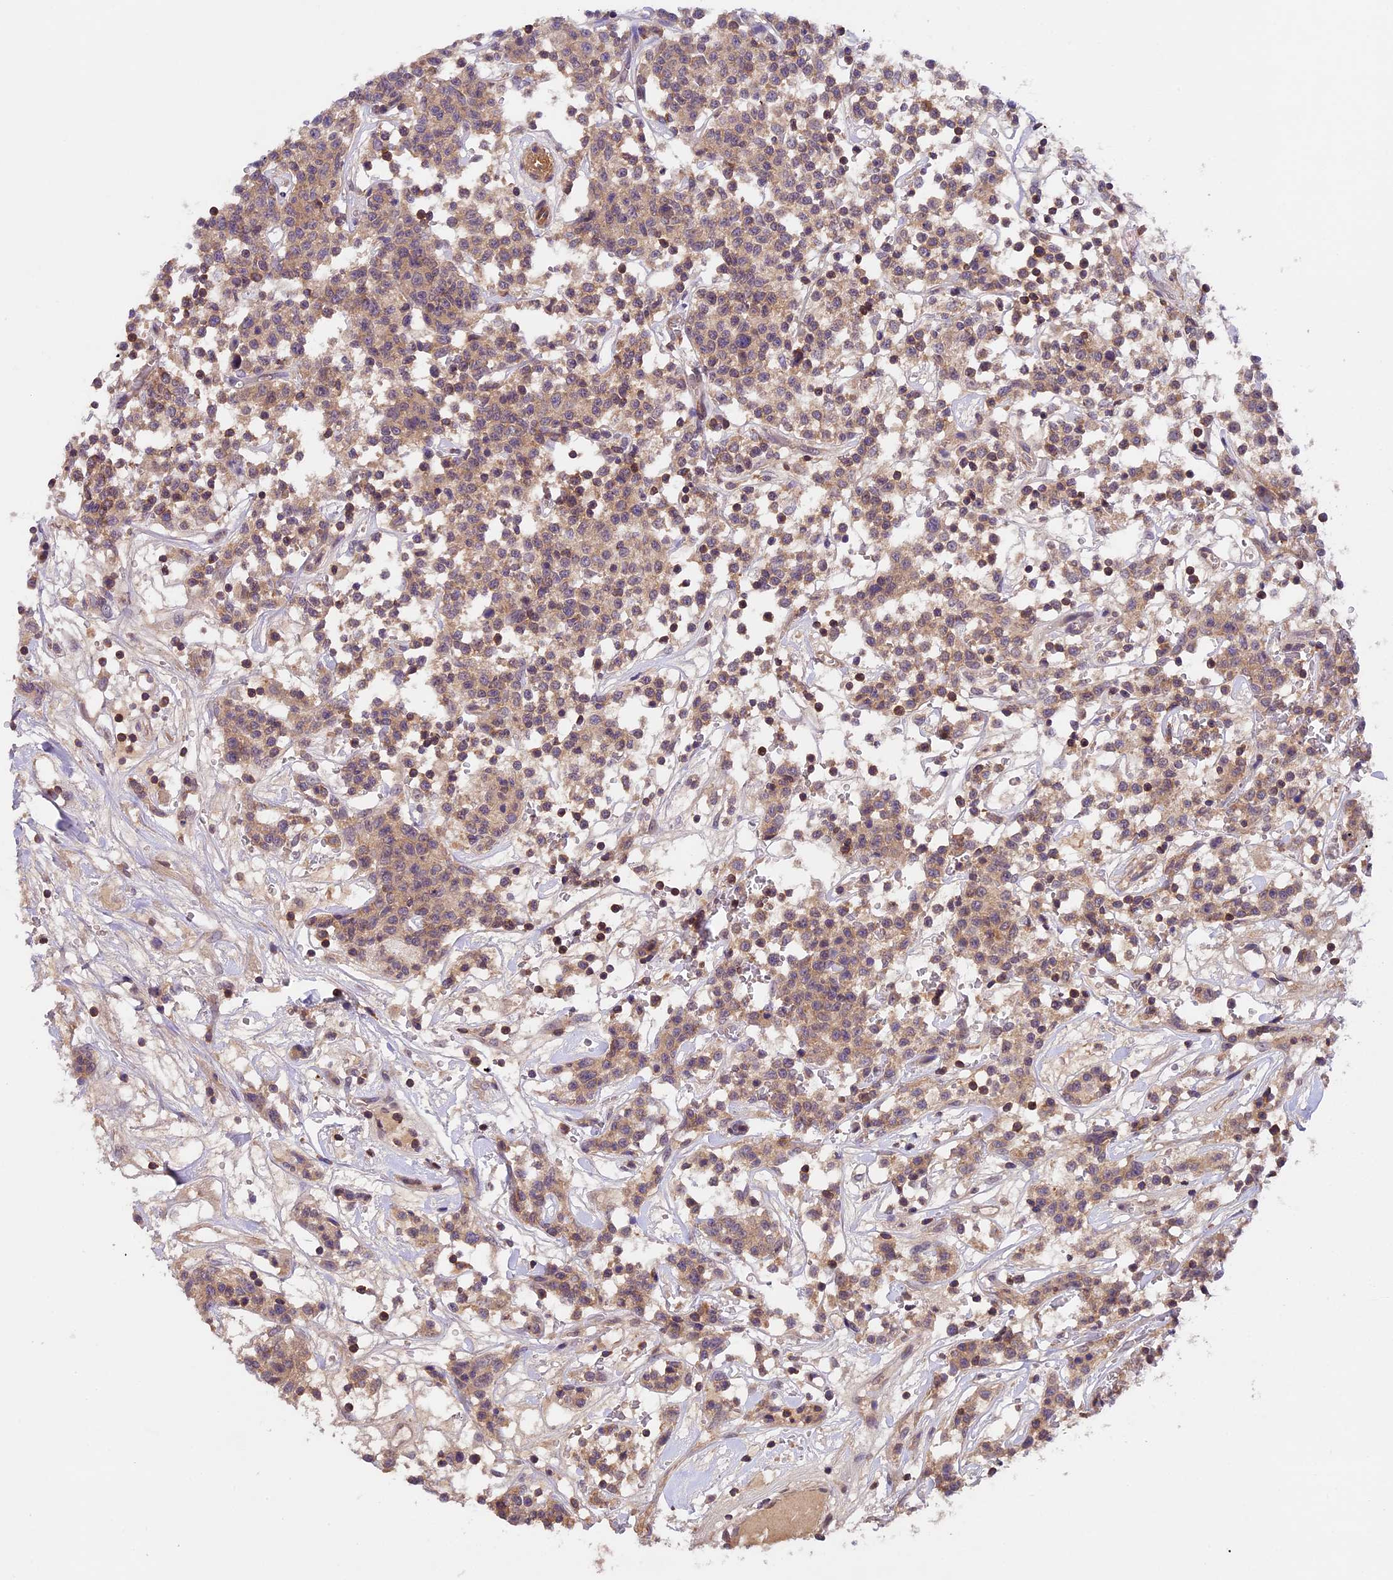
{"staining": {"intensity": "weak", "quantity": "25%-75%", "location": "cytoplasmic/membranous,nuclear"}, "tissue": "lymphoma", "cell_type": "Tumor cells", "image_type": "cancer", "snomed": [{"axis": "morphology", "description": "Malignant lymphoma, non-Hodgkin's type, Low grade"}, {"axis": "topography", "description": "Small intestine"}], "caption": "Brown immunohistochemical staining in lymphoma displays weak cytoplasmic/membranous and nuclear expression in approximately 25%-75% of tumor cells.", "gene": "TBC1D1", "patient": {"sex": "female", "age": 59}}